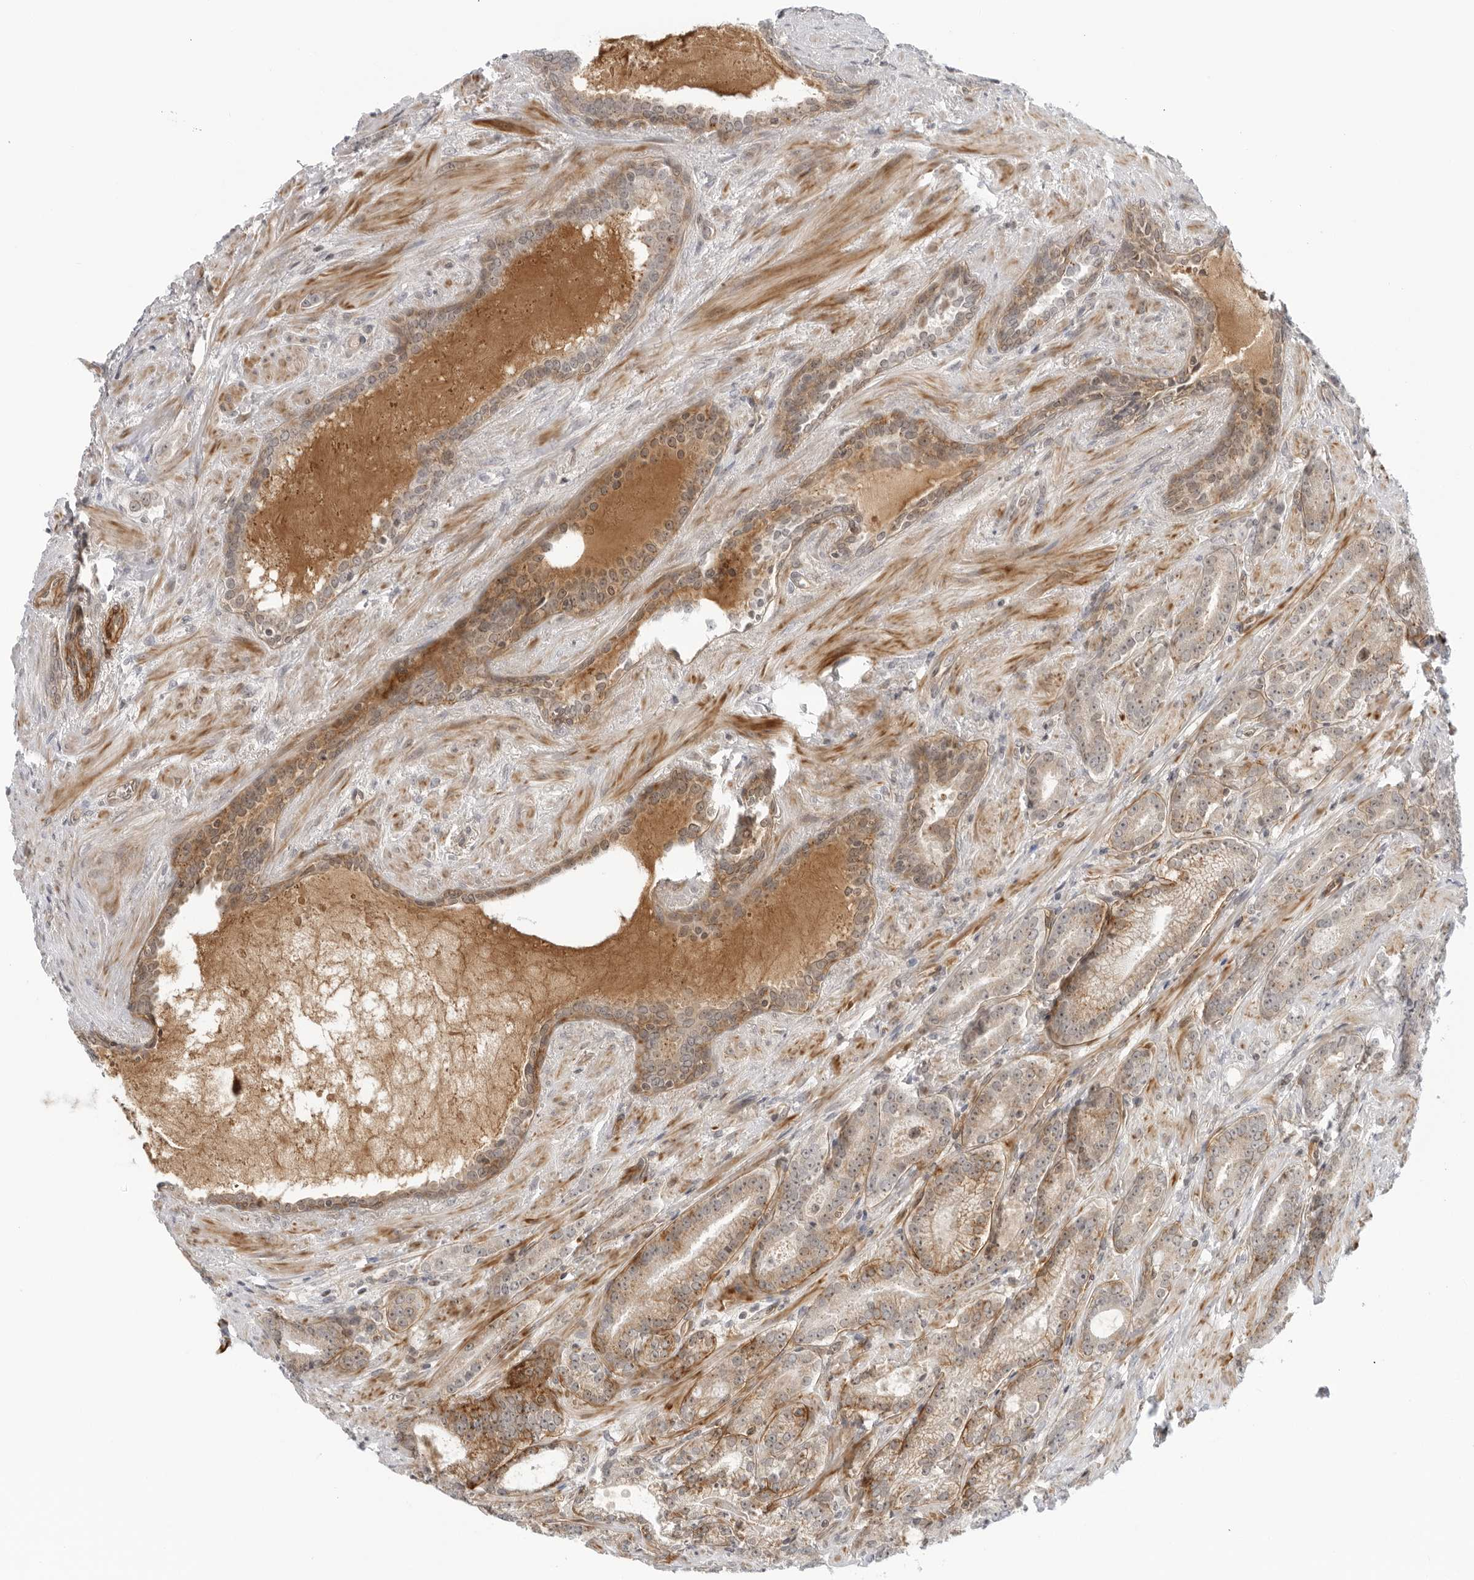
{"staining": {"intensity": "moderate", "quantity": "25%-75%", "location": "cytoplasmic/membranous"}, "tissue": "prostate cancer", "cell_type": "Tumor cells", "image_type": "cancer", "snomed": [{"axis": "morphology", "description": "Adenocarcinoma, High grade"}, {"axis": "topography", "description": "Prostate"}], "caption": "Prostate high-grade adenocarcinoma stained for a protein (brown) reveals moderate cytoplasmic/membranous positive expression in about 25%-75% of tumor cells.", "gene": "SUGCT", "patient": {"sex": "male", "age": 73}}